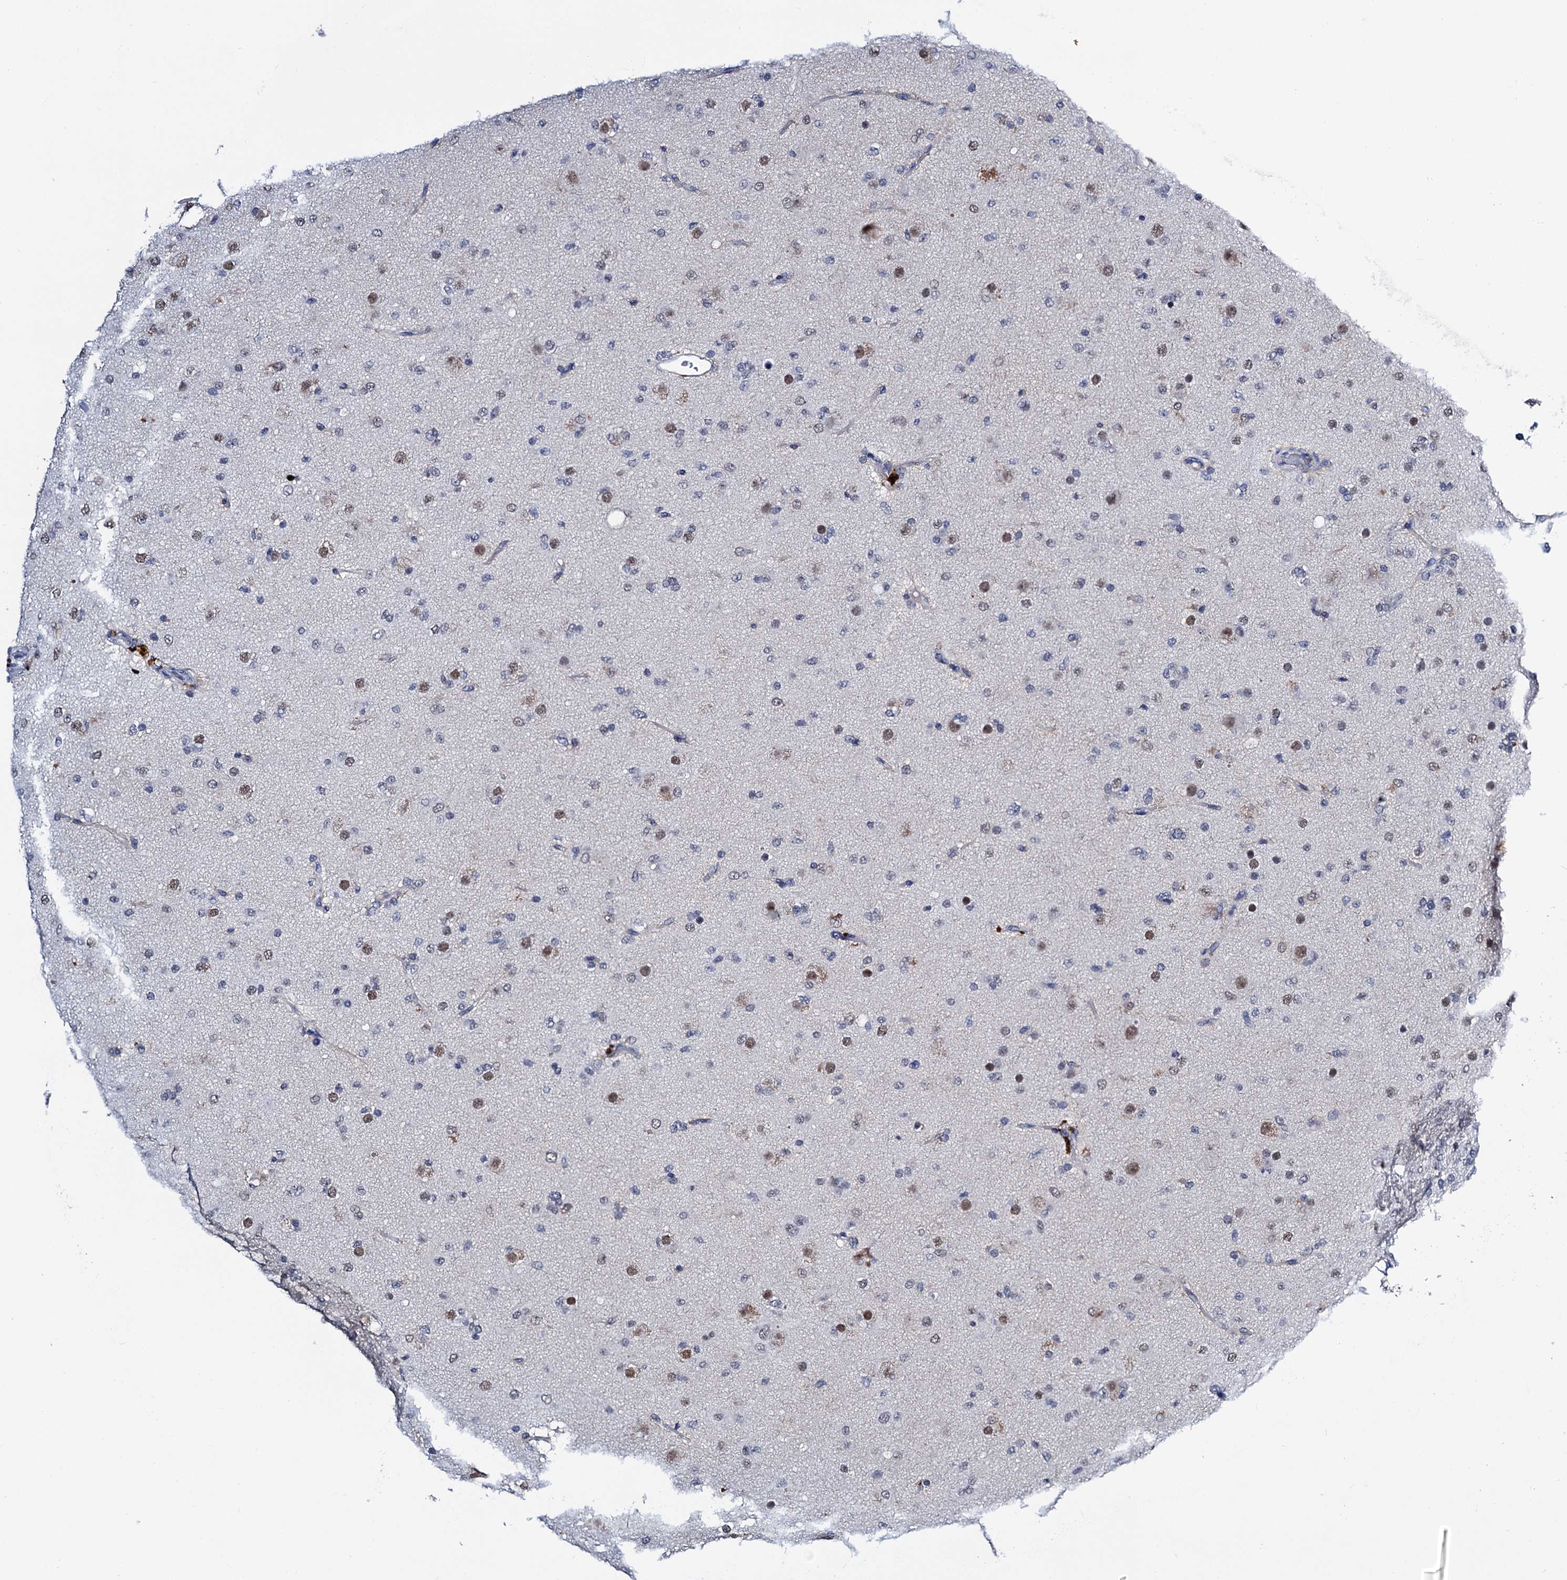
{"staining": {"intensity": "moderate", "quantity": "<25%", "location": "nuclear"}, "tissue": "glioma", "cell_type": "Tumor cells", "image_type": "cancer", "snomed": [{"axis": "morphology", "description": "Glioma, malignant, Low grade"}, {"axis": "topography", "description": "Brain"}], "caption": "Protein staining shows moderate nuclear expression in approximately <25% of tumor cells in low-grade glioma (malignant).", "gene": "SLC7A10", "patient": {"sex": "male", "age": 65}}